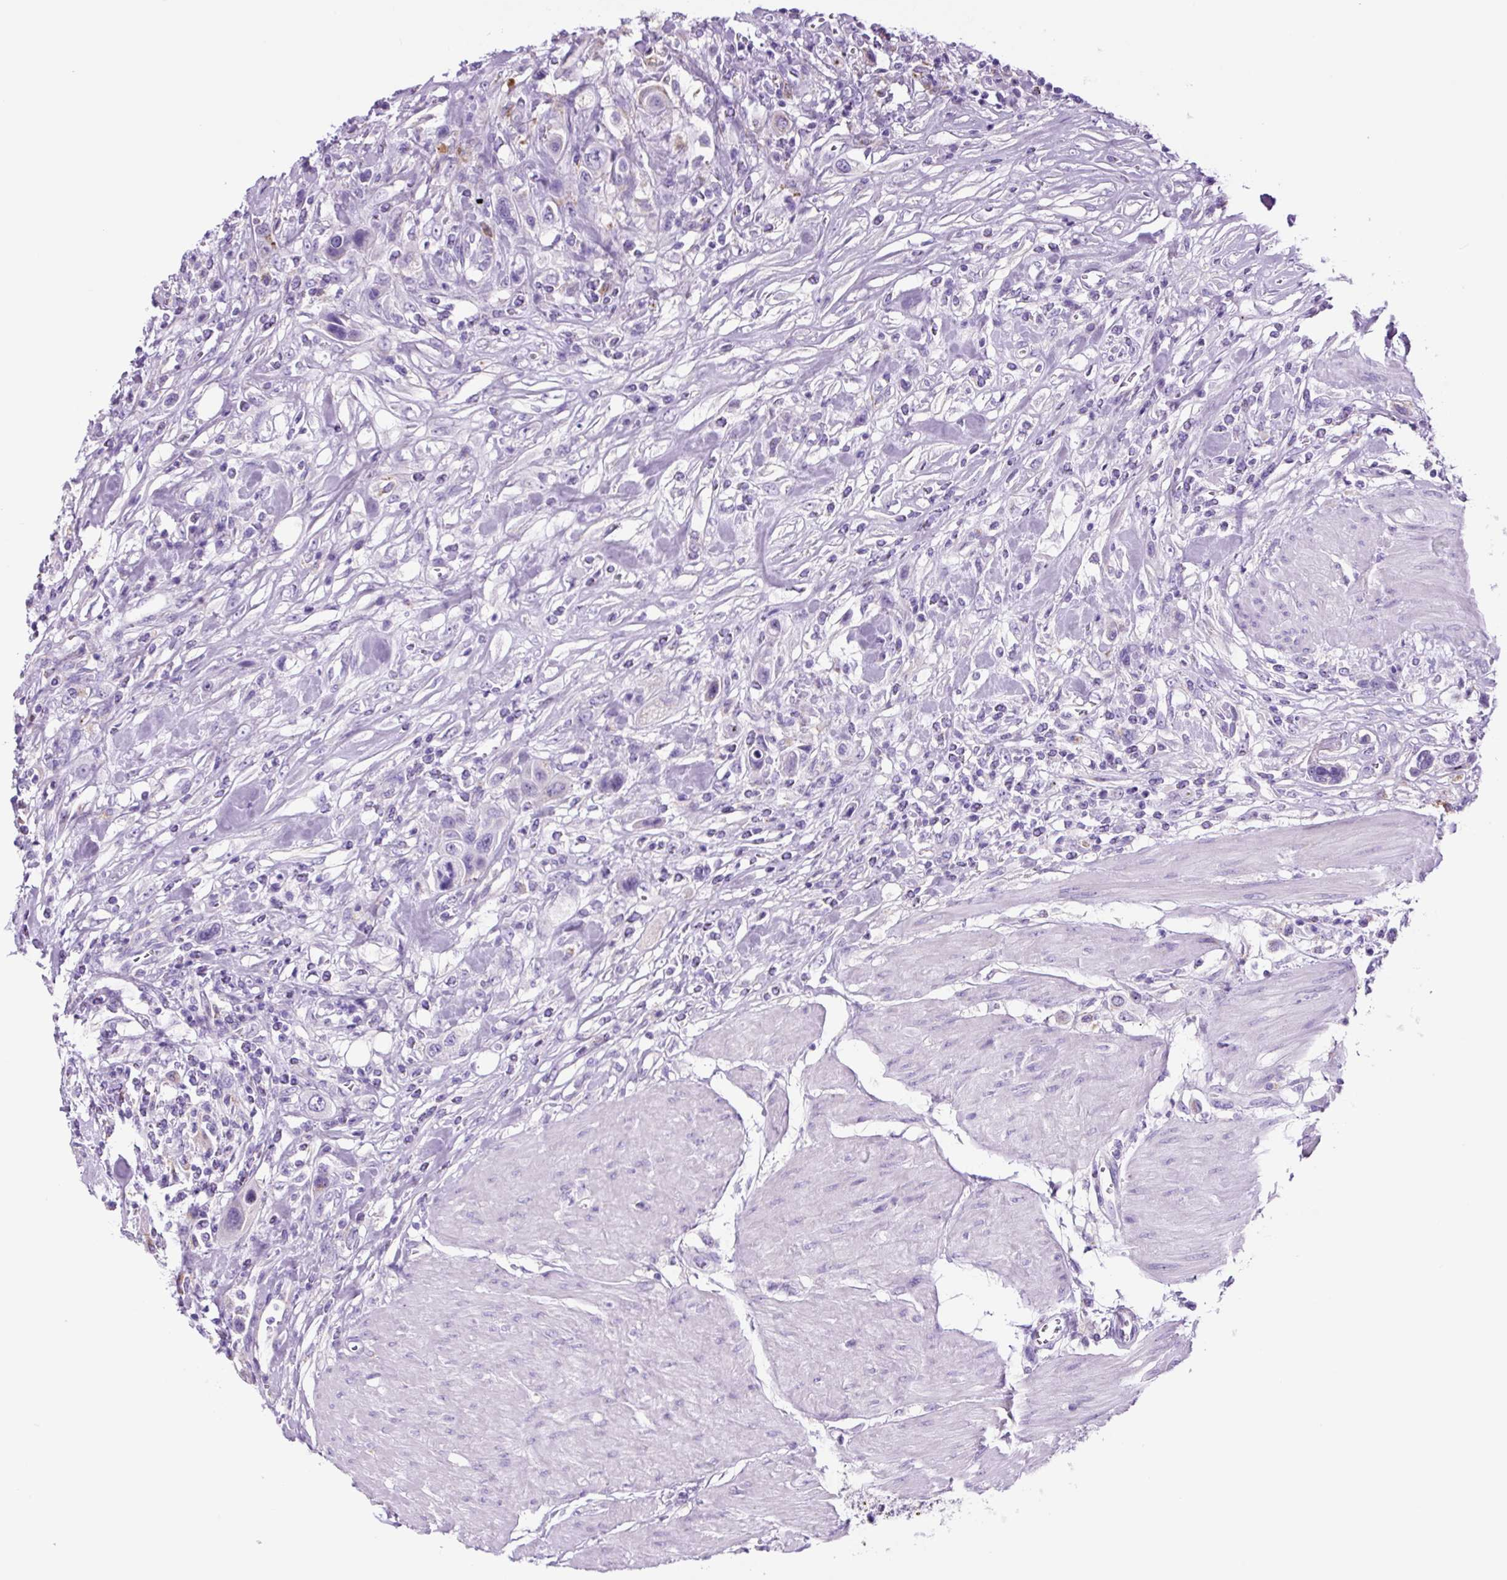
{"staining": {"intensity": "negative", "quantity": "none", "location": "none"}, "tissue": "urothelial cancer", "cell_type": "Tumor cells", "image_type": "cancer", "snomed": [{"axis": "morphology", "description": "Urothelial carcinoma, High grade"}, {"axis": "topography", "description": "Urinary bladder"}], "caption": "Immunohistochemistry (IHC) of human urothelial carcinoma (high-grade) demonstrates no expression in tumor cells. Brightfield microscopy of immunohistochemistry stained with DAB (brown) and hematoxylin (blue), captured at high magnification.", "gene": "LCN10", "patient": {"sex": "male", "age": 50}}